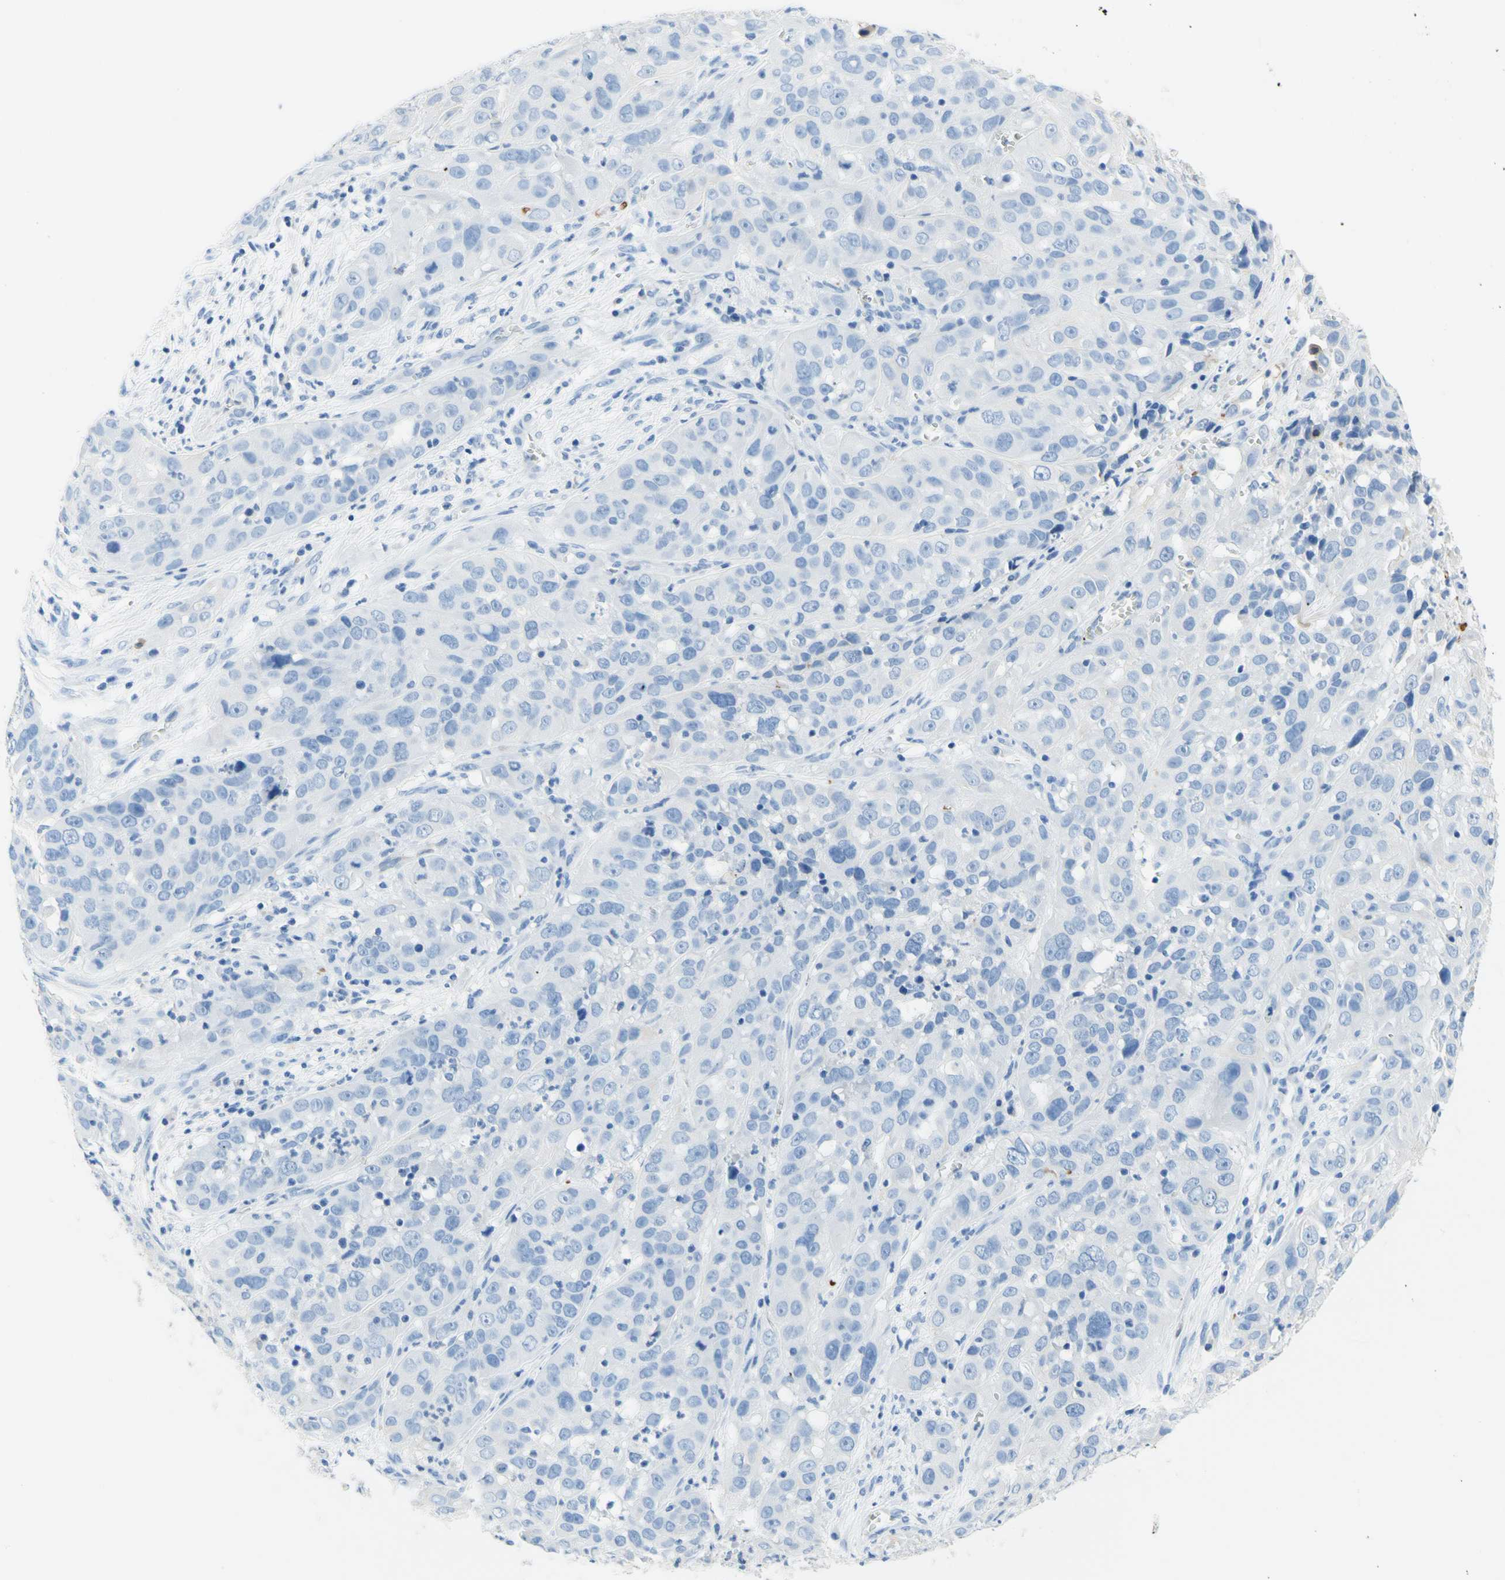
{"staining": {"intensity": "negative", "quantity": "none", "location": "none"}, "tissue": "cervical cancer", "cell_type": "Tumor cells", "image_type": "cancer", "snomed": [{"axis": "morphology", "description": "Squamous cell carcinoma, NOS"}, {"axis": "topography", "description": "Cervix"}], "caption": "Protein analysis of cervical cancer (squamous cell carcinoma) reveals no significant staining in tumor cells.", "gene": "HPCA", "patient": {"sex": "female", "age": 32}}